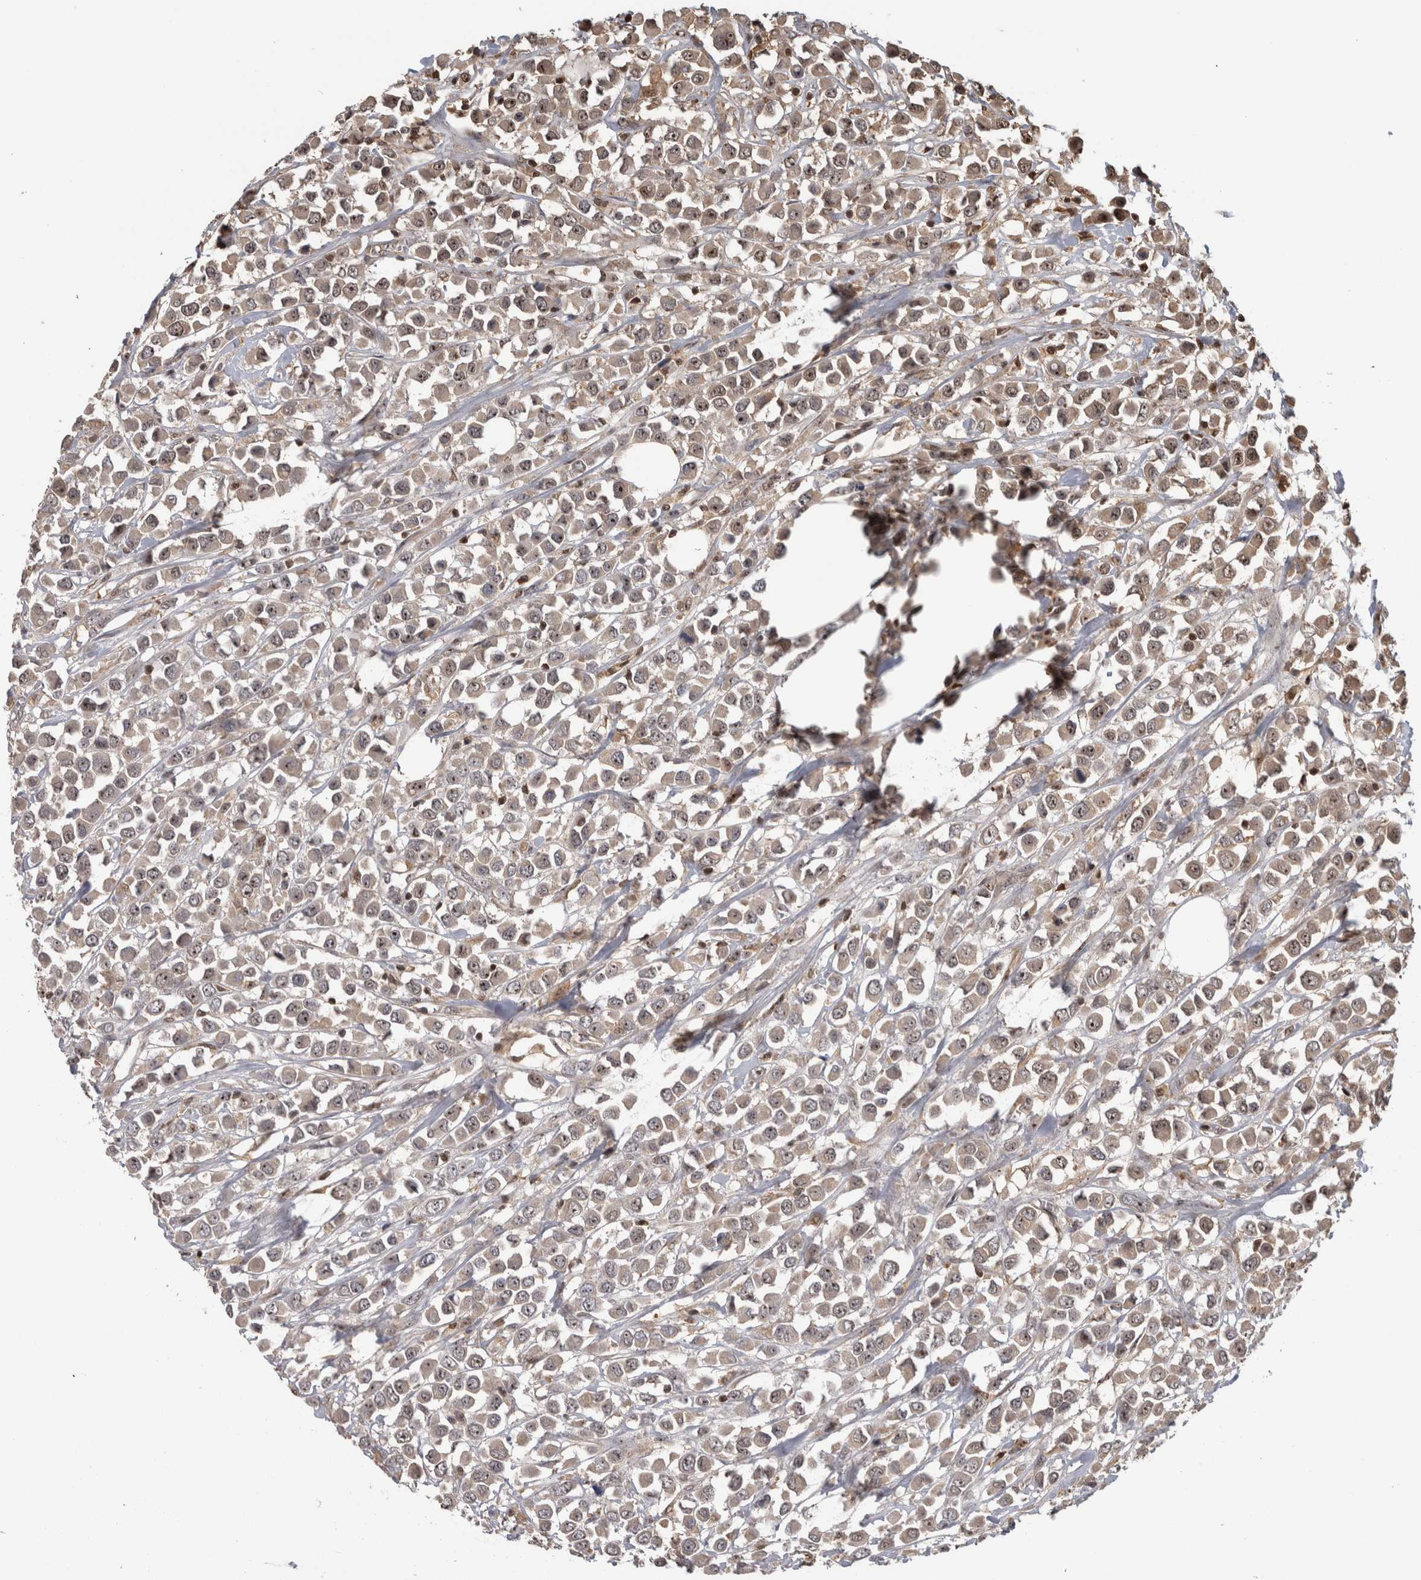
{"staining": {"intensity": "weak", "quantity": ">75%", "location": "cytoplasmic/membranous,nuclear"}, "tissue": "breast cancer", "cell_type": "Tumor cells", "image_type": "cancer", "snomed": [{"axis": "morphology", "description": "Duct carcinoma"}, {"axis": "topography", "description": "Breast"}], "caption": "A high-resolution micrograph shows immunohistochemistry staining of breast cancer (invasive ductal carcinoma), which demonstrates weak cytoplasmic/membranous and nuclear expression in about >75% of tumor cells. (DAB = brown stain, brightfield microscopy at high magnification).", "gene": "TDRD7", "patient": {"sex": "female", "age": 61}}